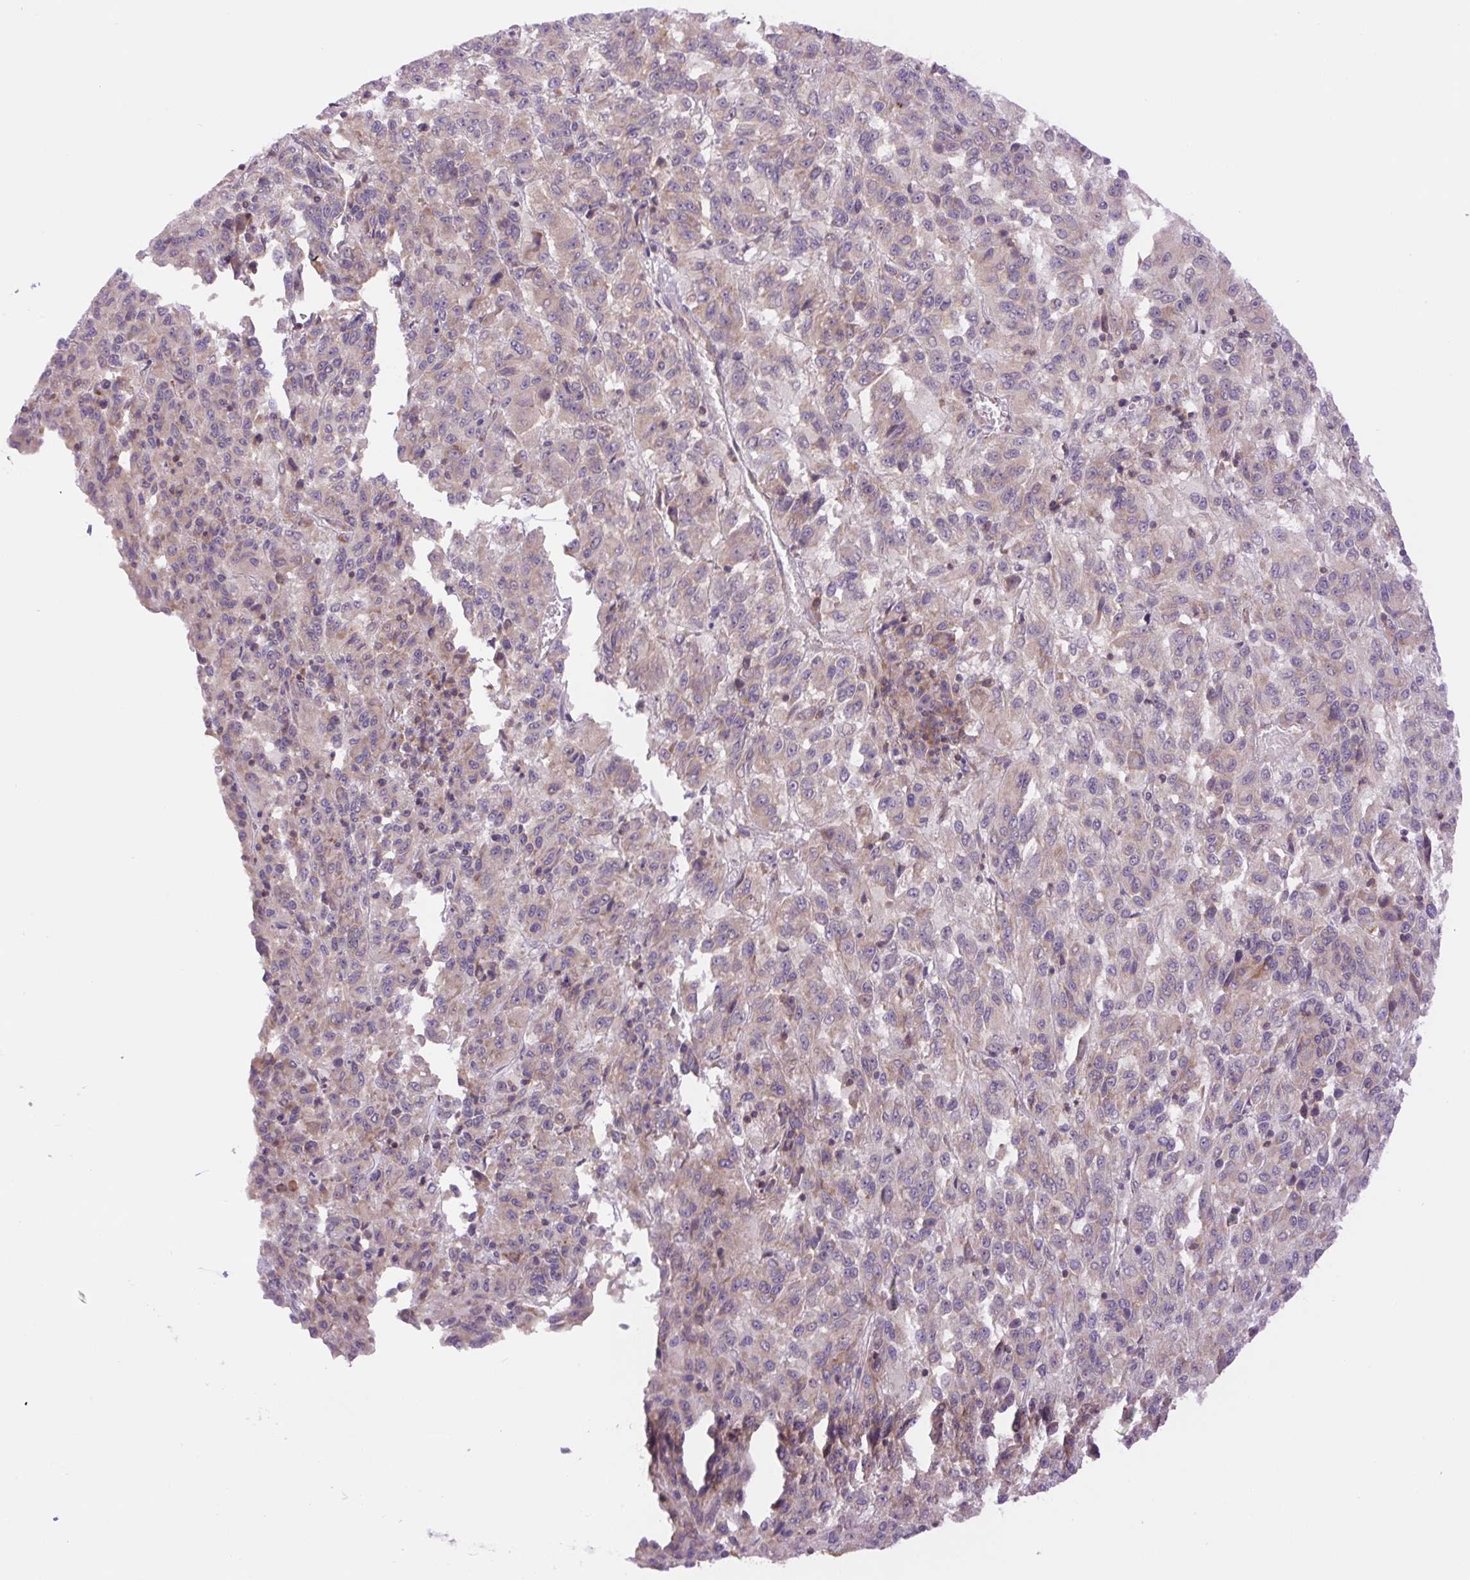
{"staining": {"intensity": "weak", "quantity": "<25%", "location": "cytoplasmic/membranous"}, "tissue": "melanoma", "cell_type": "Tumor cells", "image_type": "cancer", "snomed": [{"axis": "morphology", "description": "Malignant melanoma, Metastatic site"}, {"axis": "topography", "description": "Lung"}], "caption": "DAB immunohistochemical staining of melanoma exhibits no significant expression in tumor cells.", "gene": "MINK1", "patient": {"sex": "male", "age": 64}}